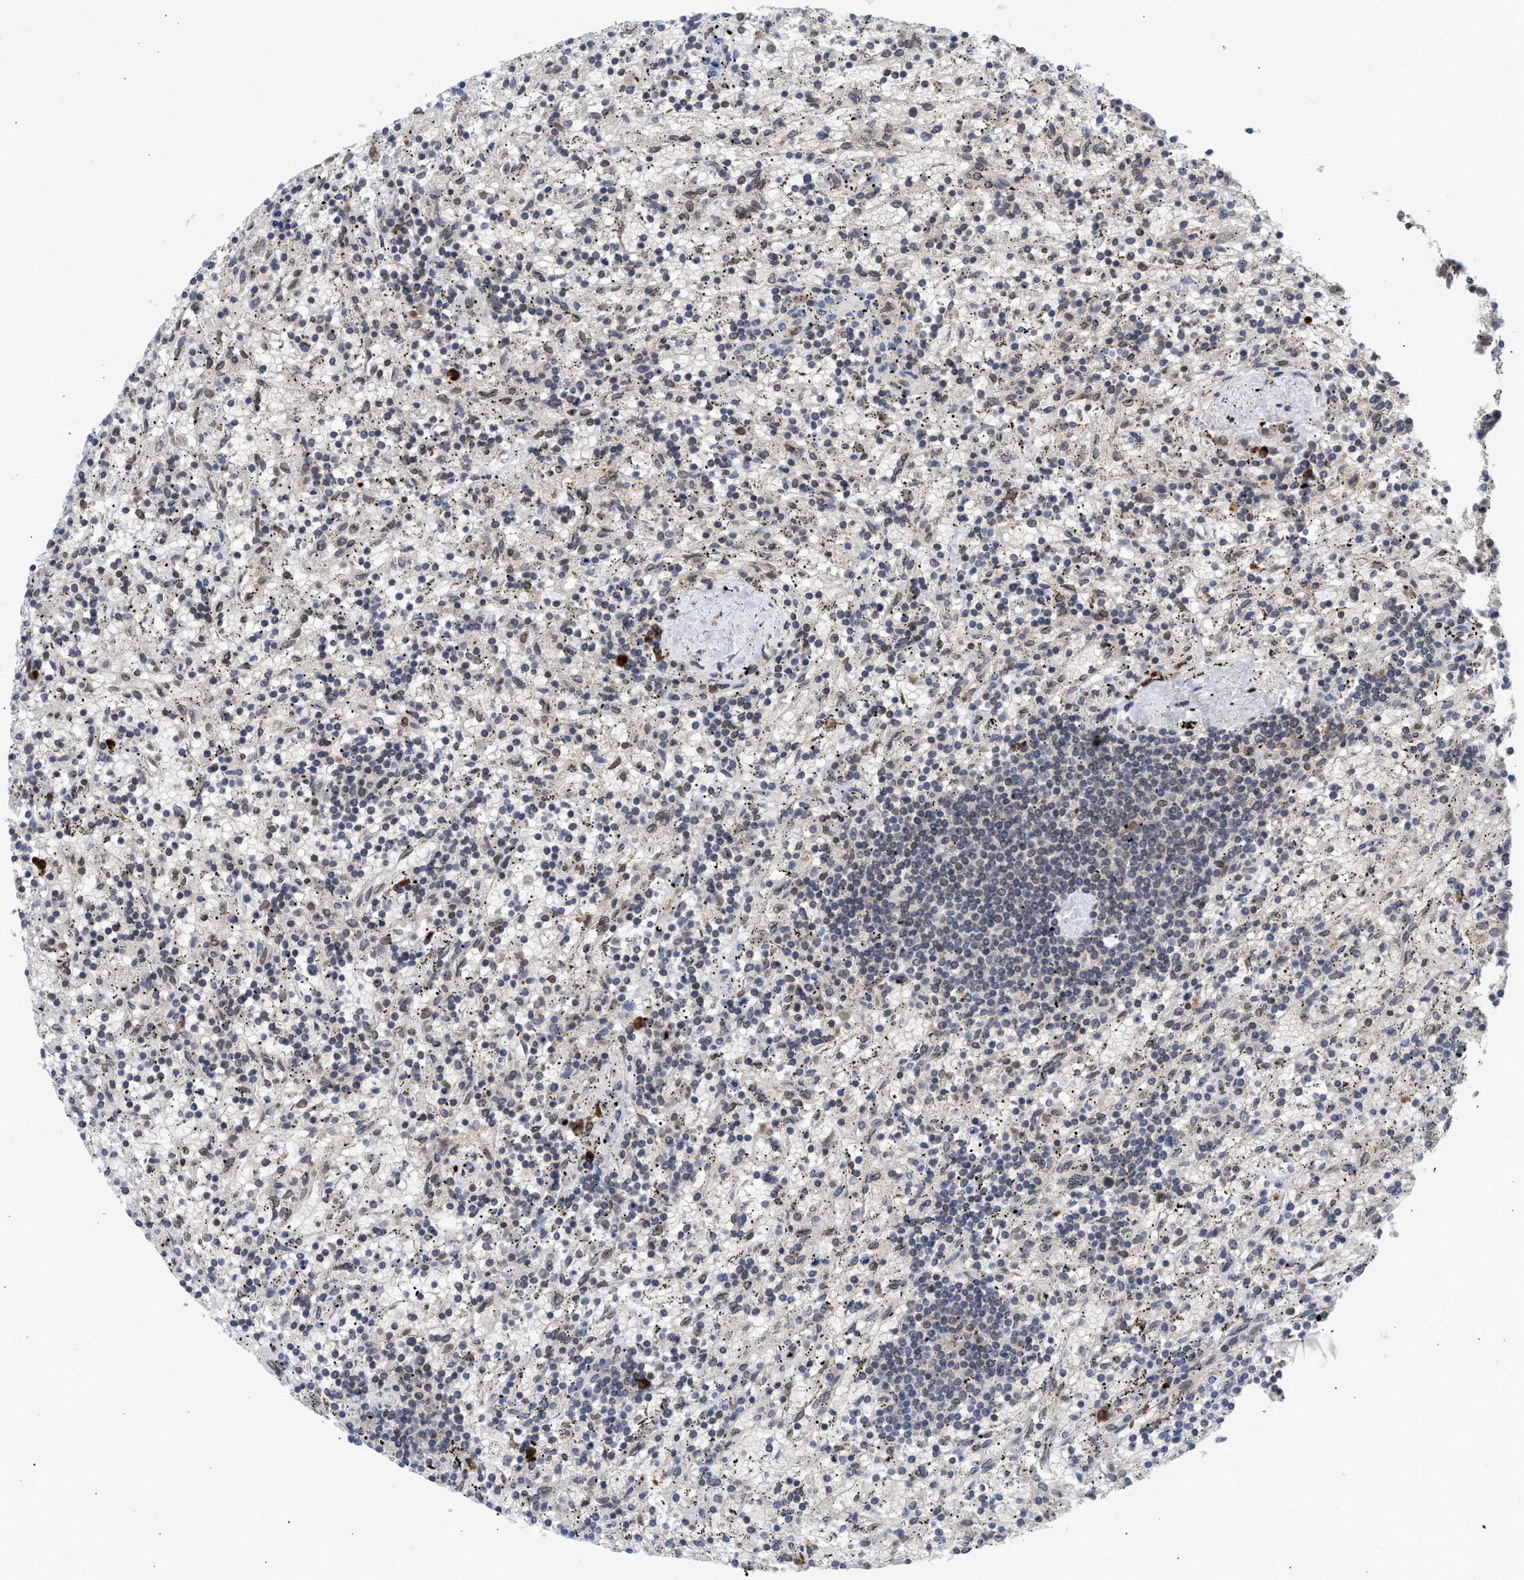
{"staining": {"intensity": "negative", "quantity": "none", "location": "none"}, "tissue": "lymphoma", "cell_type": "Tumor cells", "image_type": "cancer", "snomed": [{"axis": "morphology", "description": "Malignant lymphoma, non-Hodgkin's type, Low grade"}, {"axis": "topography", "description": "Spleen"}], "caption": "Tumor cells show no significant positivity in lymphoma. (Immunohistochemistry (ihc), brightfield microscopy, high magnification).", "gene": "NUP62", "patient": {"sex": "male", "age": 76}}